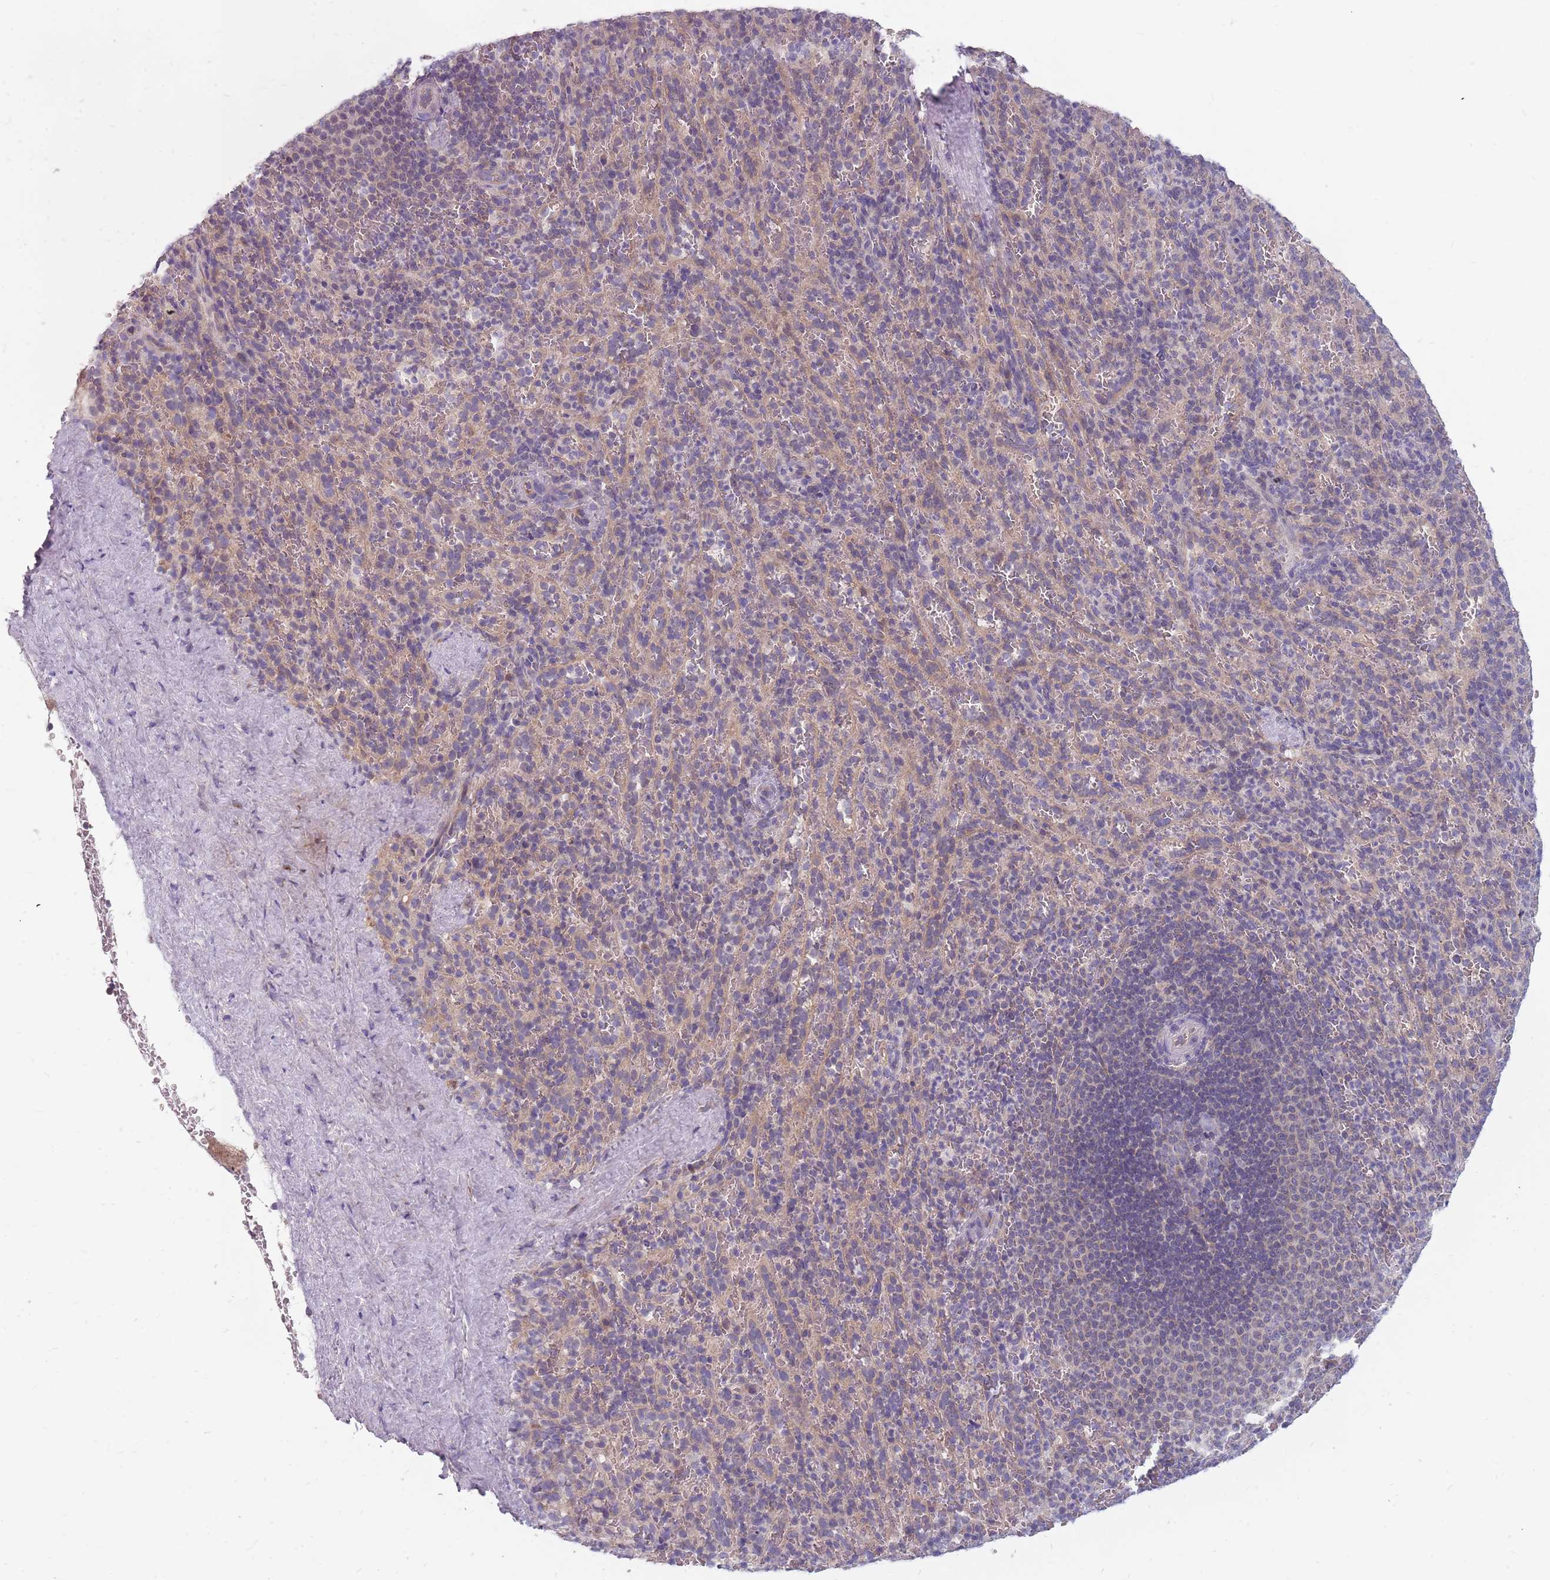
{"staining": {"intensity": "weak", "quantity": "25%-75%", "location": "cytoplasmic/membranous"}, "tissue": "spleen", "cell_type": "Cells in red pulp", "image_type": "normal", "snomed": [{"axis": "morphology", "description": "Normal tissue, NOS"}, {"axis": "topography", "description": "Spleen"}], "caption": "The micrograph shows staining of benign spleen, revealing weak cytoplasmic/membranous protein staining (brown color) within cells in red pulp.", "gene": "CMTR2", "patient": {"sex": "female", "age": 21}}